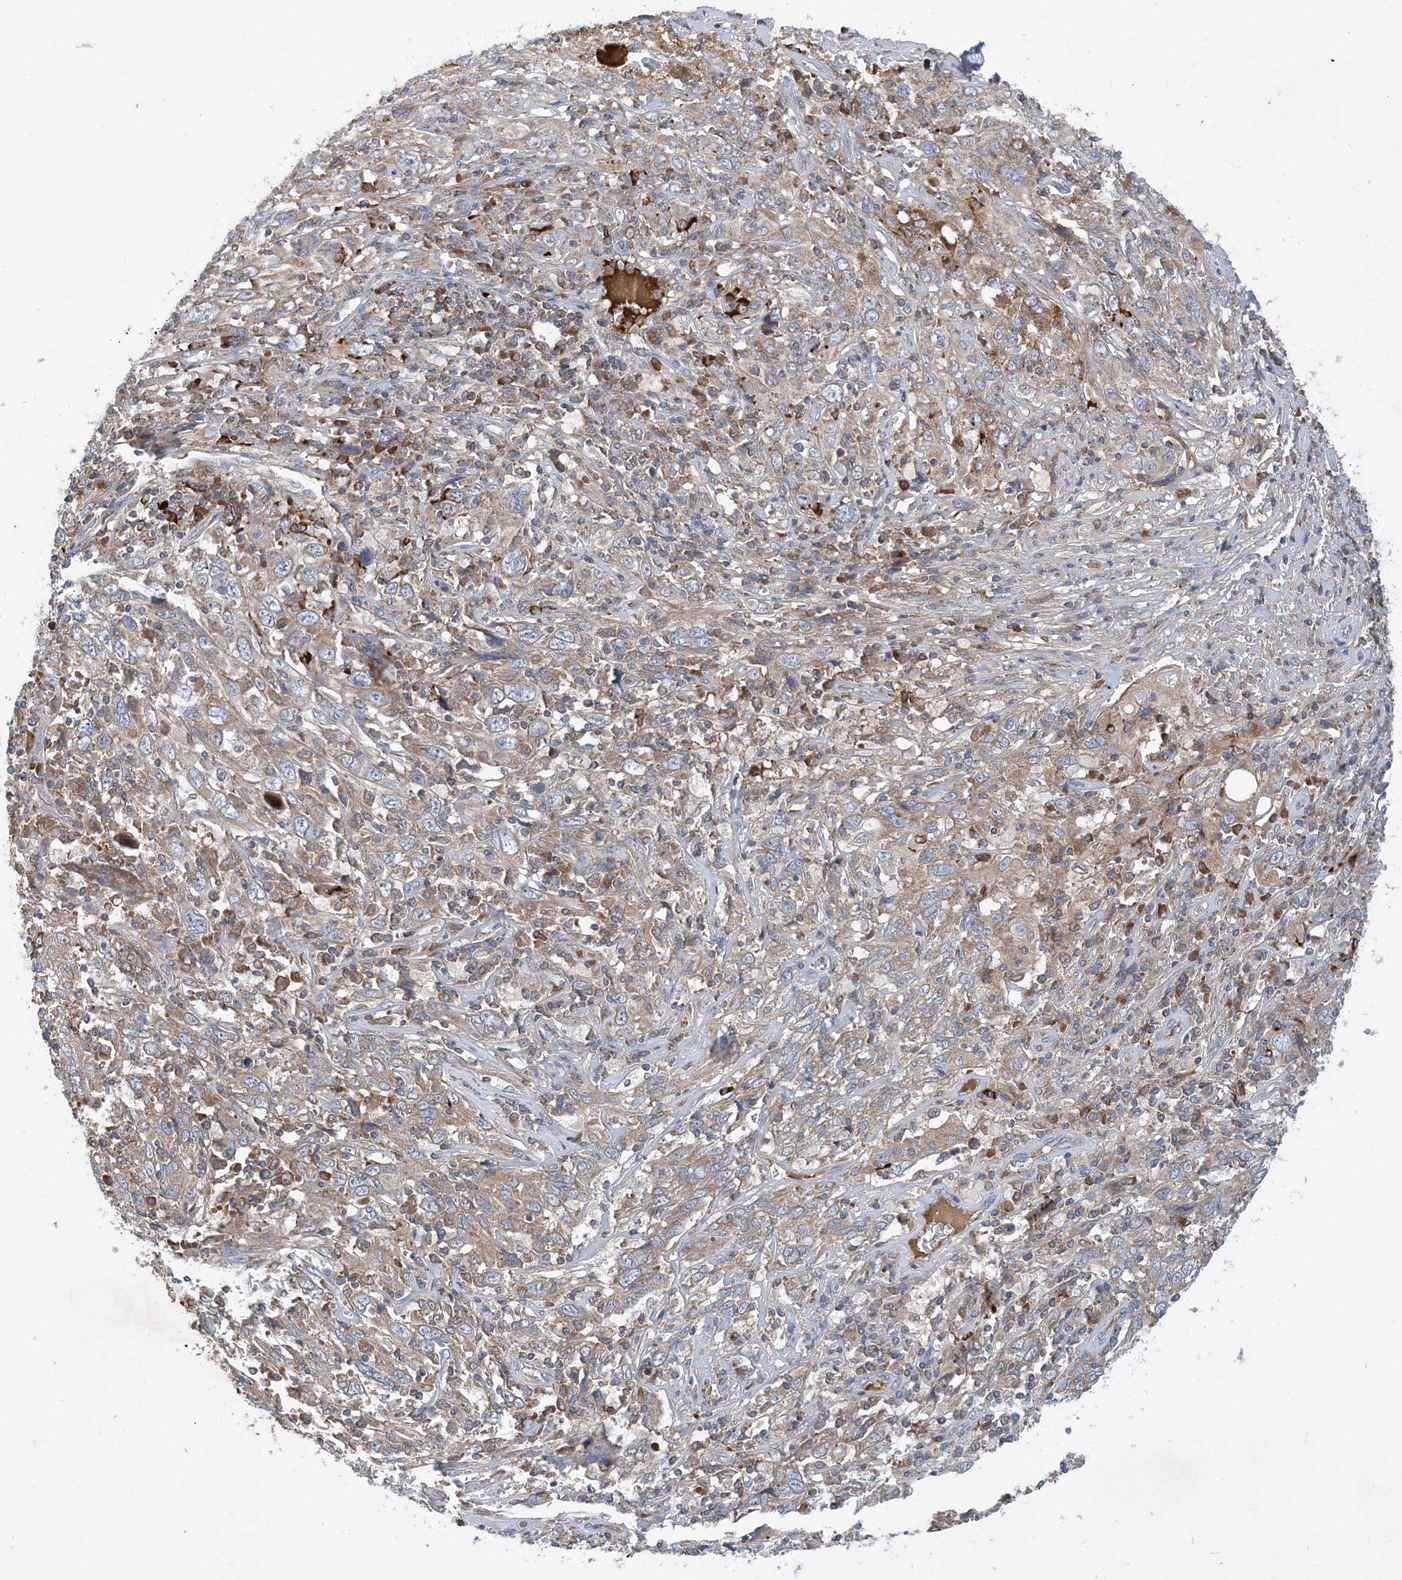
{"staining": {"intensity": "weak", "quantity": "25%-75%", "location": "cytoplasmic/membranous"}, "tissue": "cervical cancer", "cell_type": "Tumor cells", "image_type": "cancer", "snomed": [{"axis": "morphology", "description": "Squamous cell carcinoma, NOS"}, {"axis": "topography", "description": "Cervix"}], "caption": "Approximately 25%-75% of tumor cells in squamous cell carcinoma (cervical) show weak cytoplasmic/membranous protein positivity as visualized by brown immunohistochemical staining.", "gene": "STK19", "patient": {"sex": "female", "age": 46}}